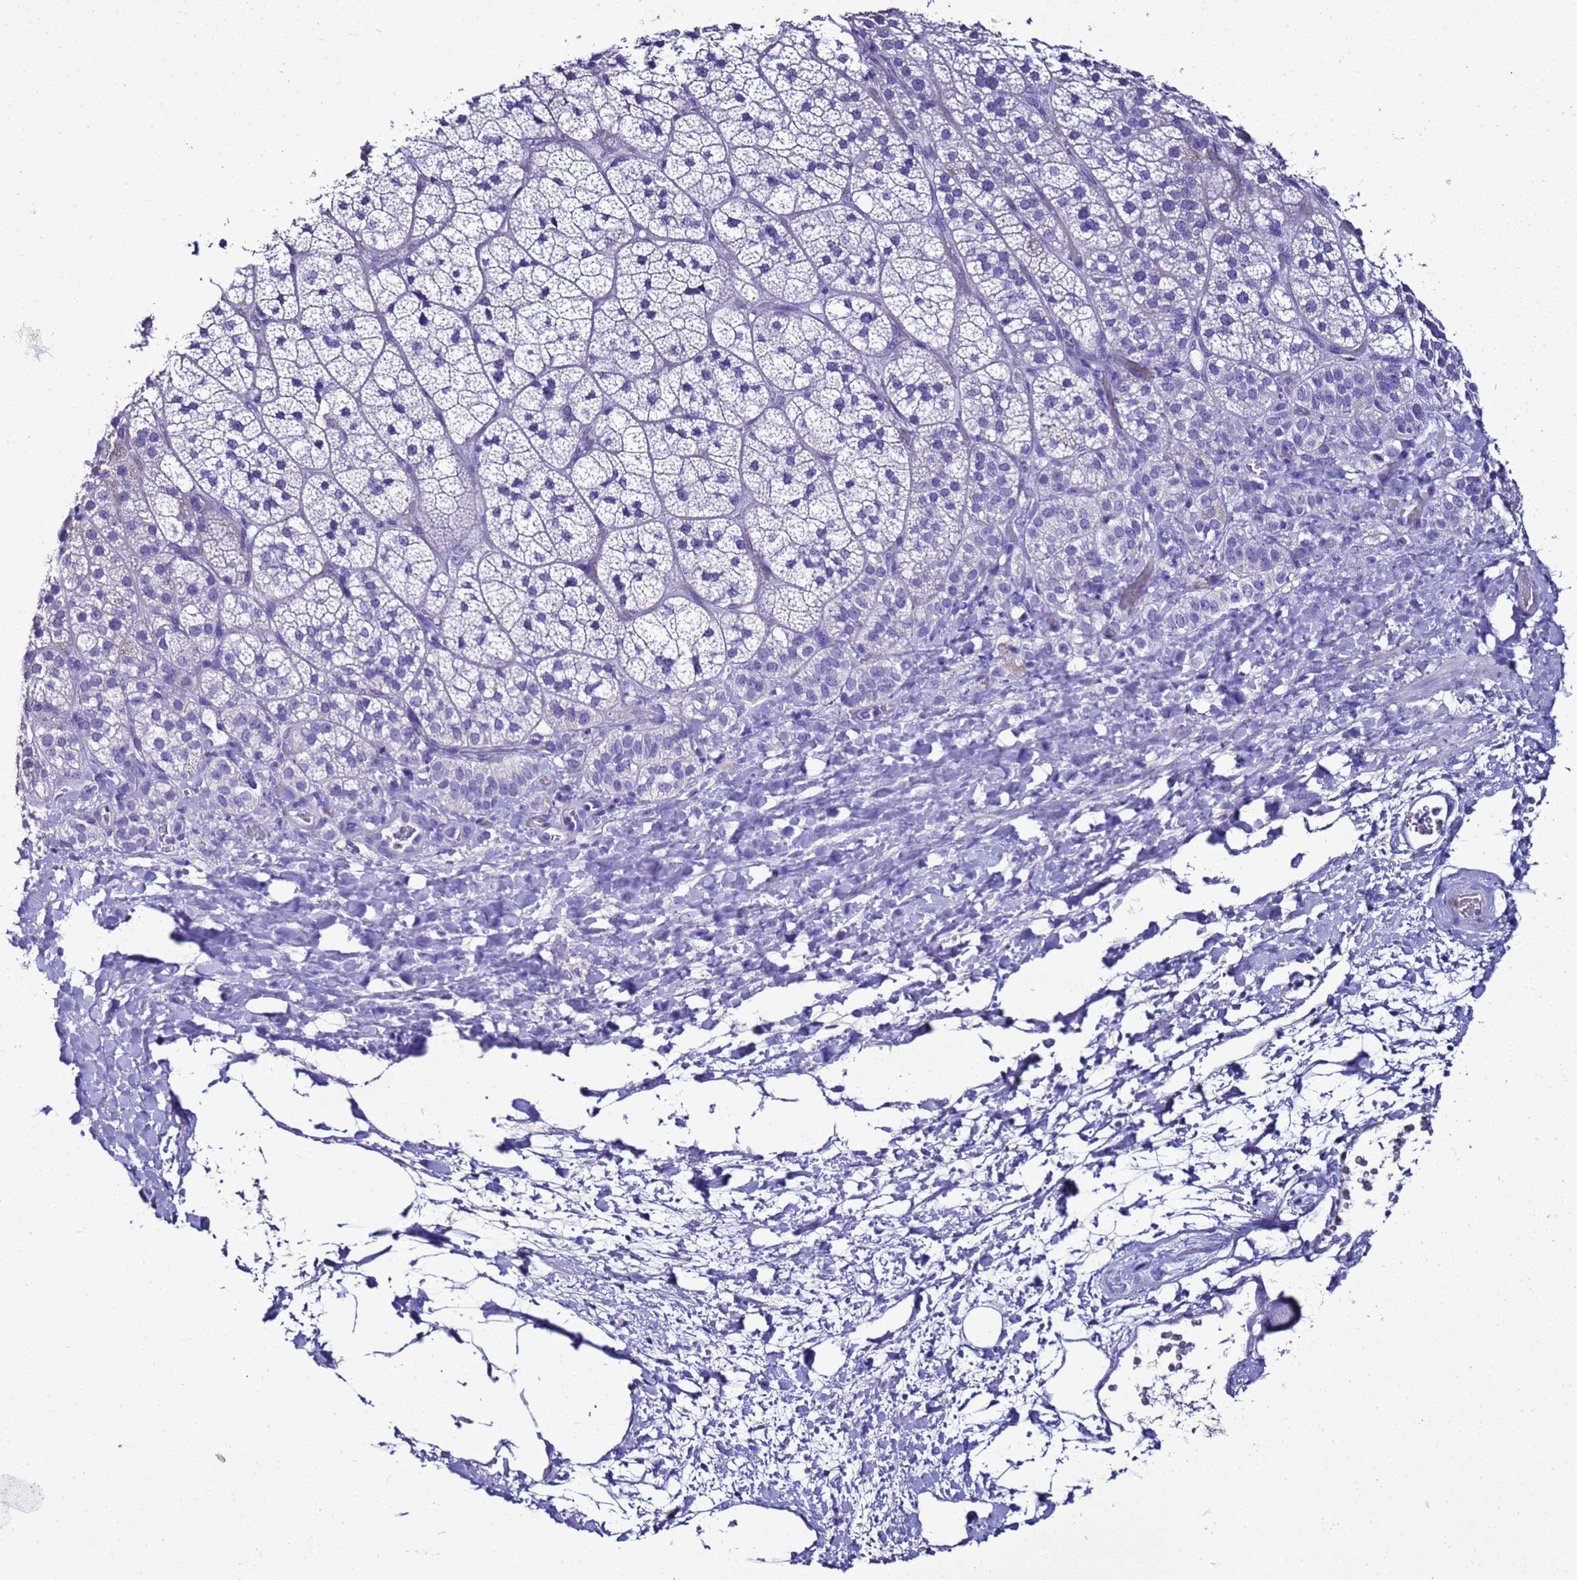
{"staining": {"intensity": "weak", "quantity": "<25%", "location": "cytoplasmic/membranous"}, "tissue": "adrenal gland", "cell_type": "Glandular cells", "image_type": "normal", "snomed": [{"axis": "morphology", "description": "Normal tissue, NOS"}, {"axis": "topography", "description": "Adrenal gland"}], "caption": "DAB (3,3'-diaminobenzidine) immunohistochemical staining of benign adrenal gland reveals no significant expression in glandular cells.", "gene": "BEST2", "patient": {"sex": "male", "age": 57}}